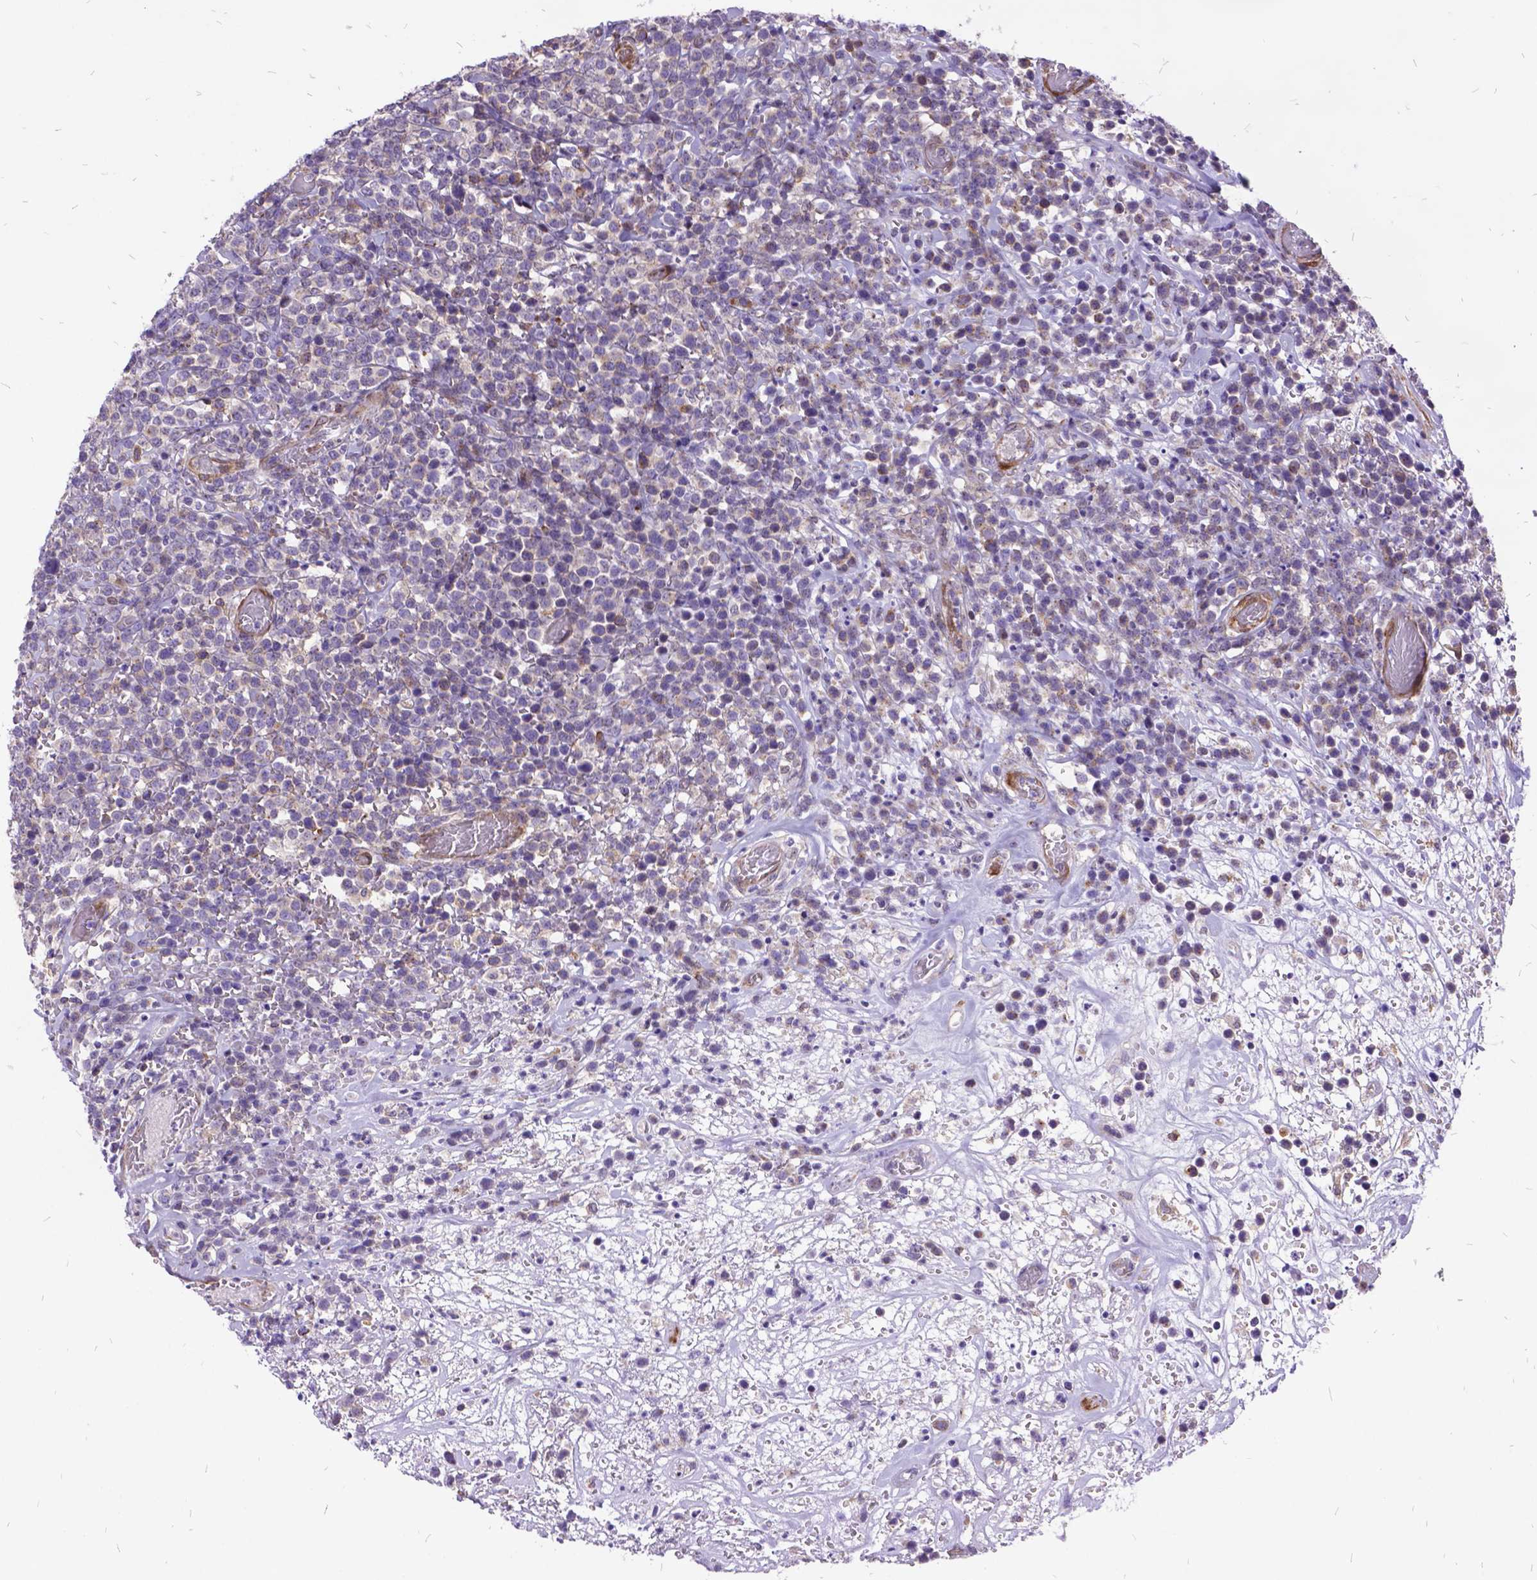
{"staining": {"intensity": "negative", "quantity": "none", "location": "none"}, "tissue": "lymphoma", "cell_type": "Tumor cells", "image_type": "cancer", "snomed": [{"axis": "morphology", "description": "Malignant lymphoma, non-Hodgkin's type, High grade"}, {"axis": "topography", "description": "Soft tissue"}], "caption": "Human high-grade malignant lymphoma, non-Hodgkin's type stained for a protein using immunohistochemistry (IHC) displays no staining in tumor cells.", "gene": "GRB7", "patient": {"sex": "female", "age": 56}}